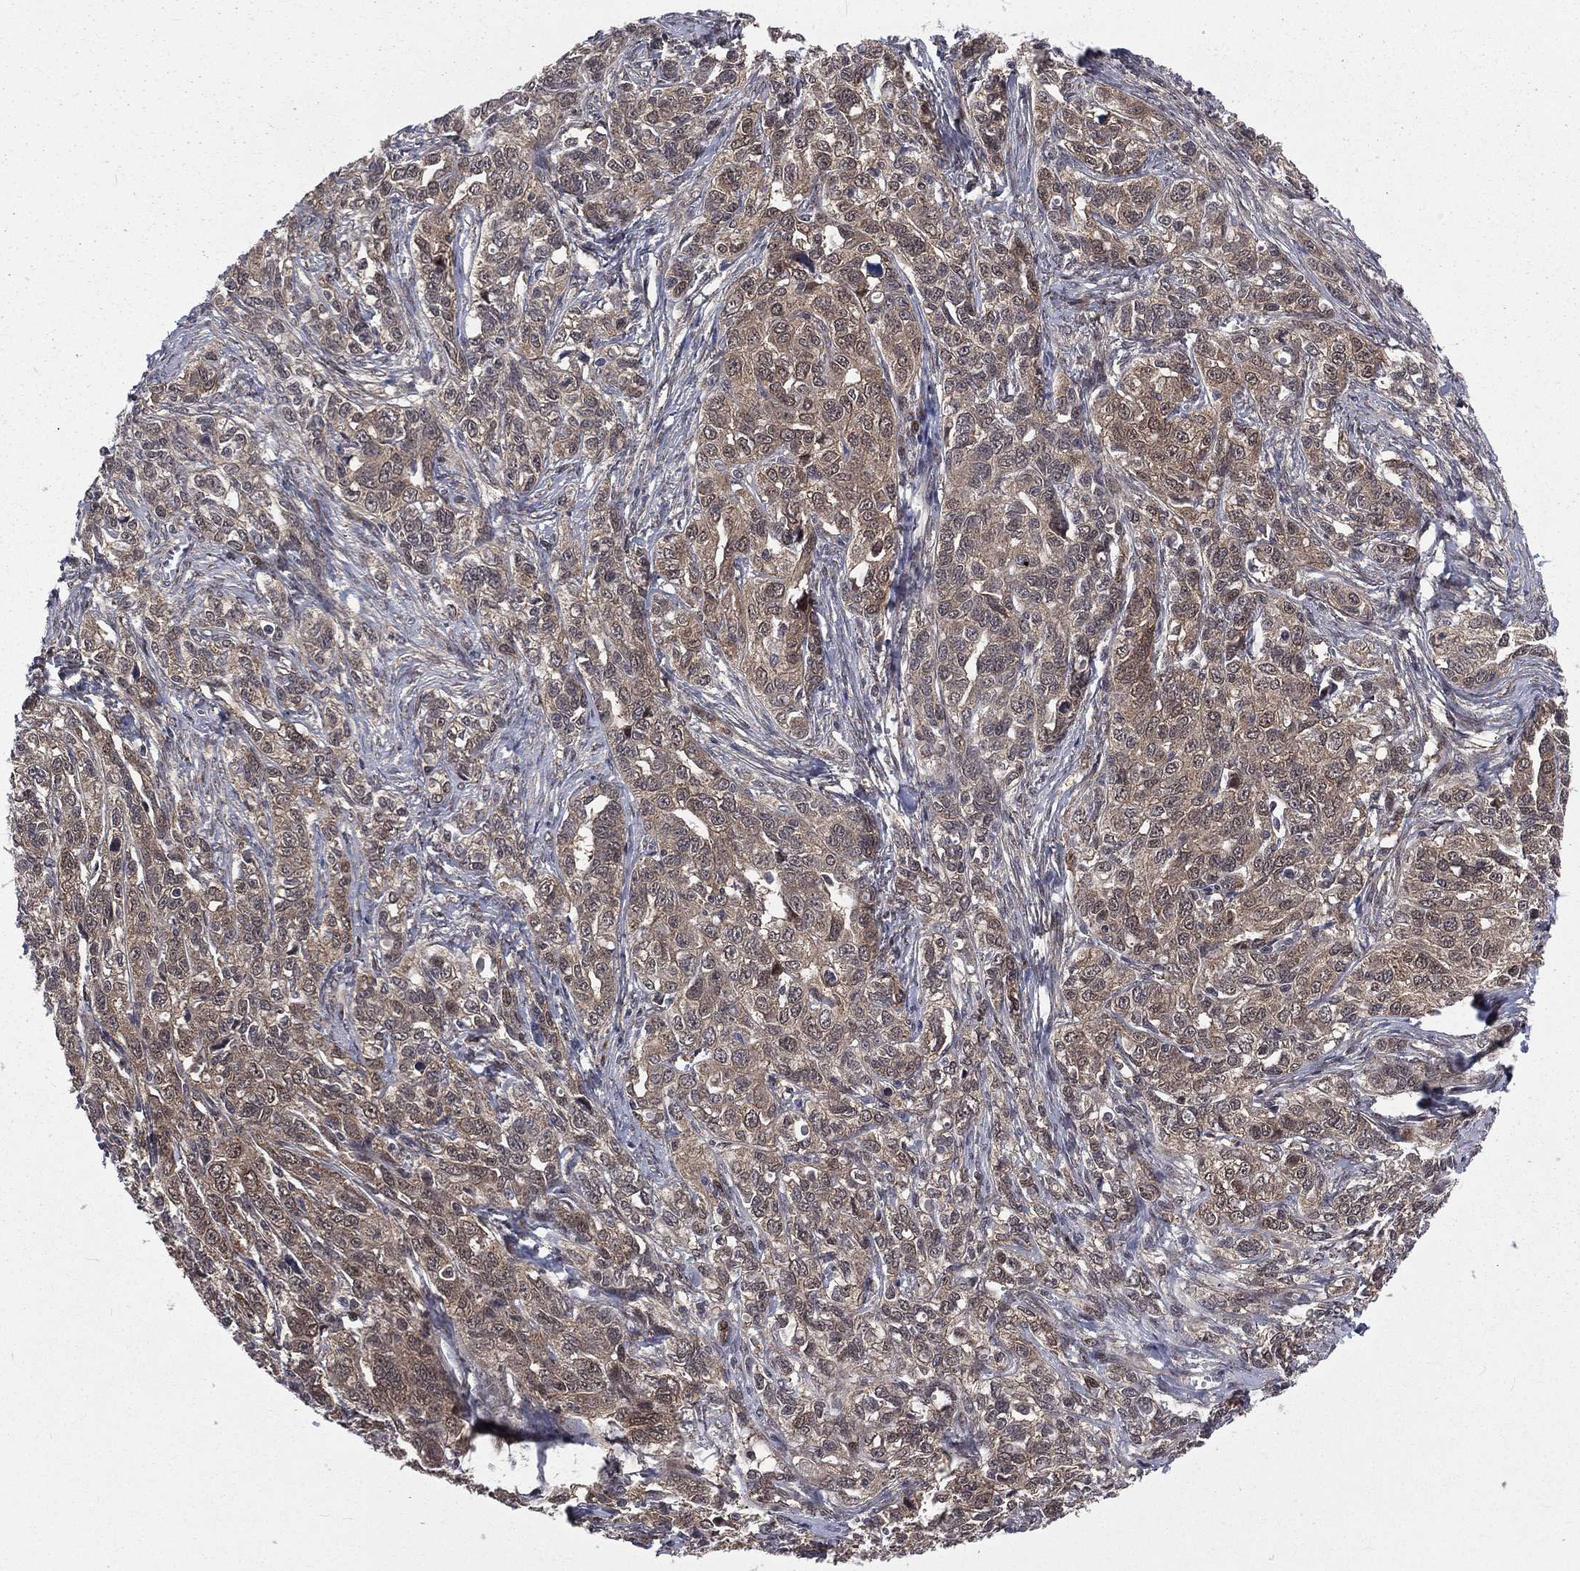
{"staining": {"intensity": "weak", "quantity": "25%-75%", "location": "cytoplasmic/membranous"}, "tissue": "ovarian cancer", "cell_type": "Tumor cells", "image_type": "cancer", "snomed": [{"axis": "morphology", "description": "Cystadenocarcinoma, serous, NOS"}, {"axis": "topography", "description": "Ovary"}], "caption": "Approximately 25%-75% of tumor cells in human serous cystadenocarcinoma (ovarian) demonstrate weak cytoplasmic/membranous protein staining as visualized by brown immunohistochemical staining.", "gene": "ARL3", "patient": {"sex": "female", "age": 71}}